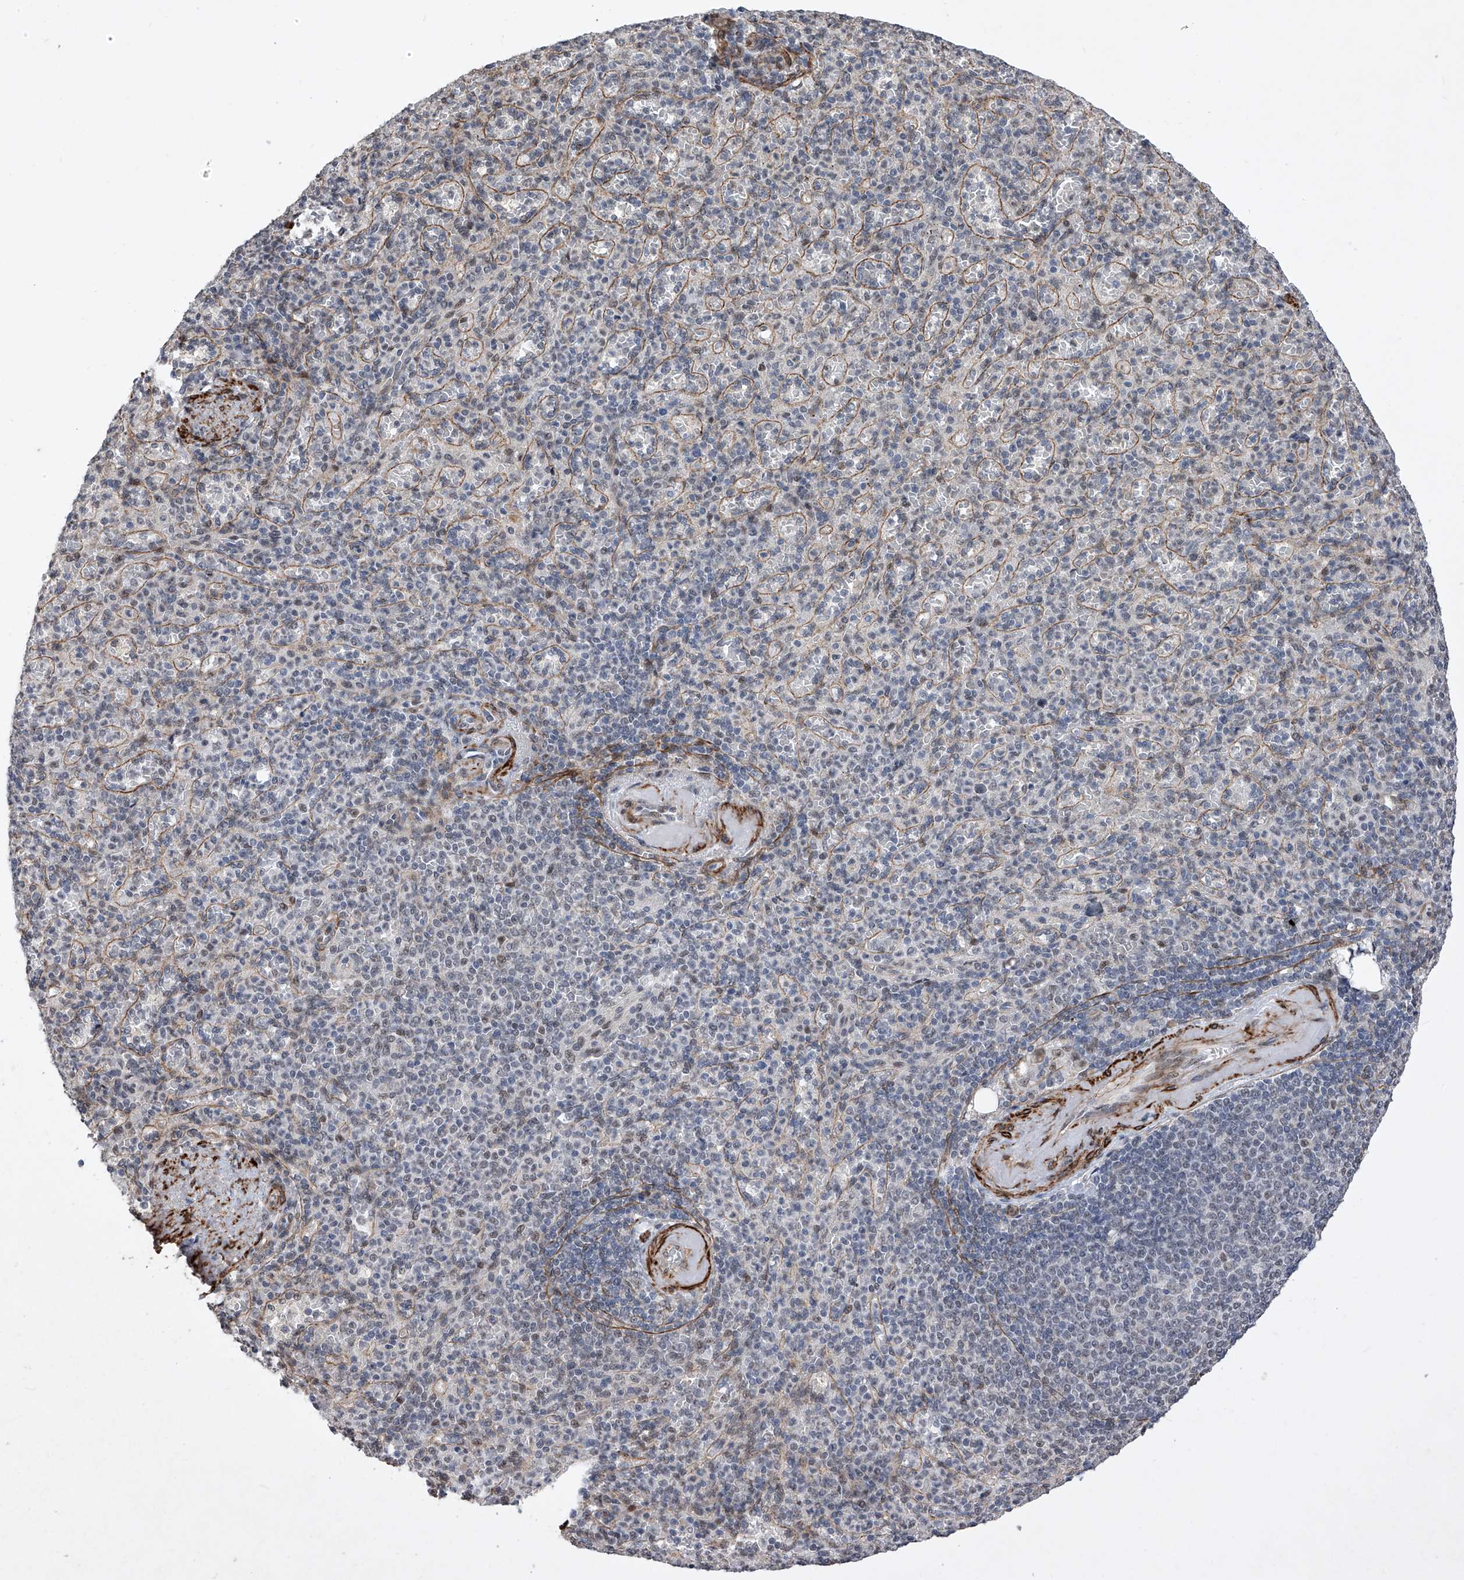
{"staining": {"intensity": "negative", "quantity": "none", "location": "none"}, "tissue": "spleen", "cell_type": "Cells in red pulp", "image_type": "normal", "snomed": [{"axis": "morphology", "description": "Normal tissue, NOS"}, {"axis": "topography", "description": "Spleen"}], "caption": "The micrograph exhibits no staining of cells in red pulp in normal spleen. (DAB (3,3'-diaminobenzidine) IHC with hematoxylin counter stain).", "gene": "NFATC4", "patient": {"sex": "female", "age": 74}}